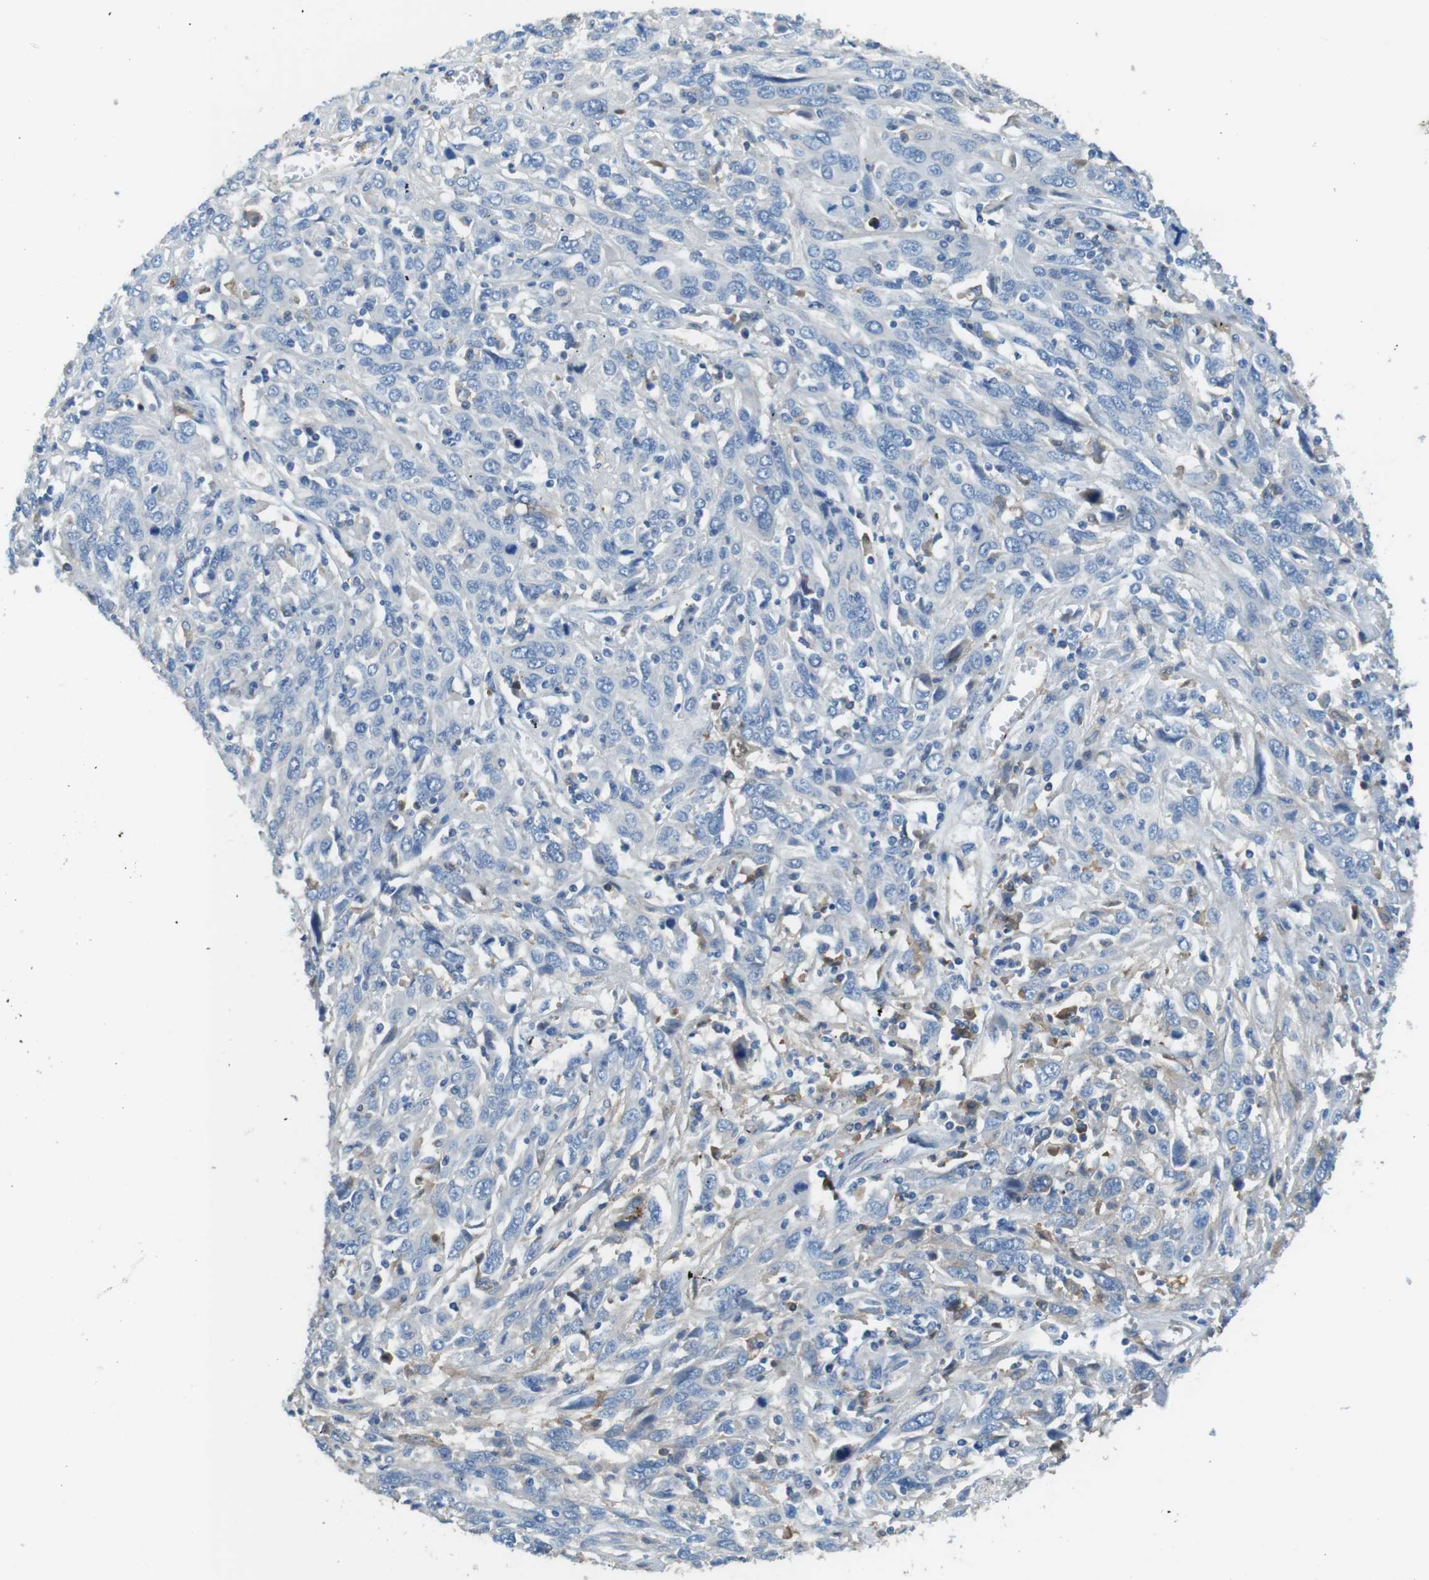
{"staining": {"intensity": "negative", "quantity": "none", "location": "none"}, "tissue": "cervical cancer", "cell_type": "Tumor cells", "image_type": "cancer", "snomed": [{"axis": "morphology", "description": "Squamous cell carcinoma, NOS"}, {"axis": "topography", "description": "Cervix"}], "caption": "This is an immunohistochemistry image of cervical squamous cell carcinoma. There is no positivity in tumor cells.", "gene": "TMPRSS15", "patient": {"sex": "female", "age": 46}}